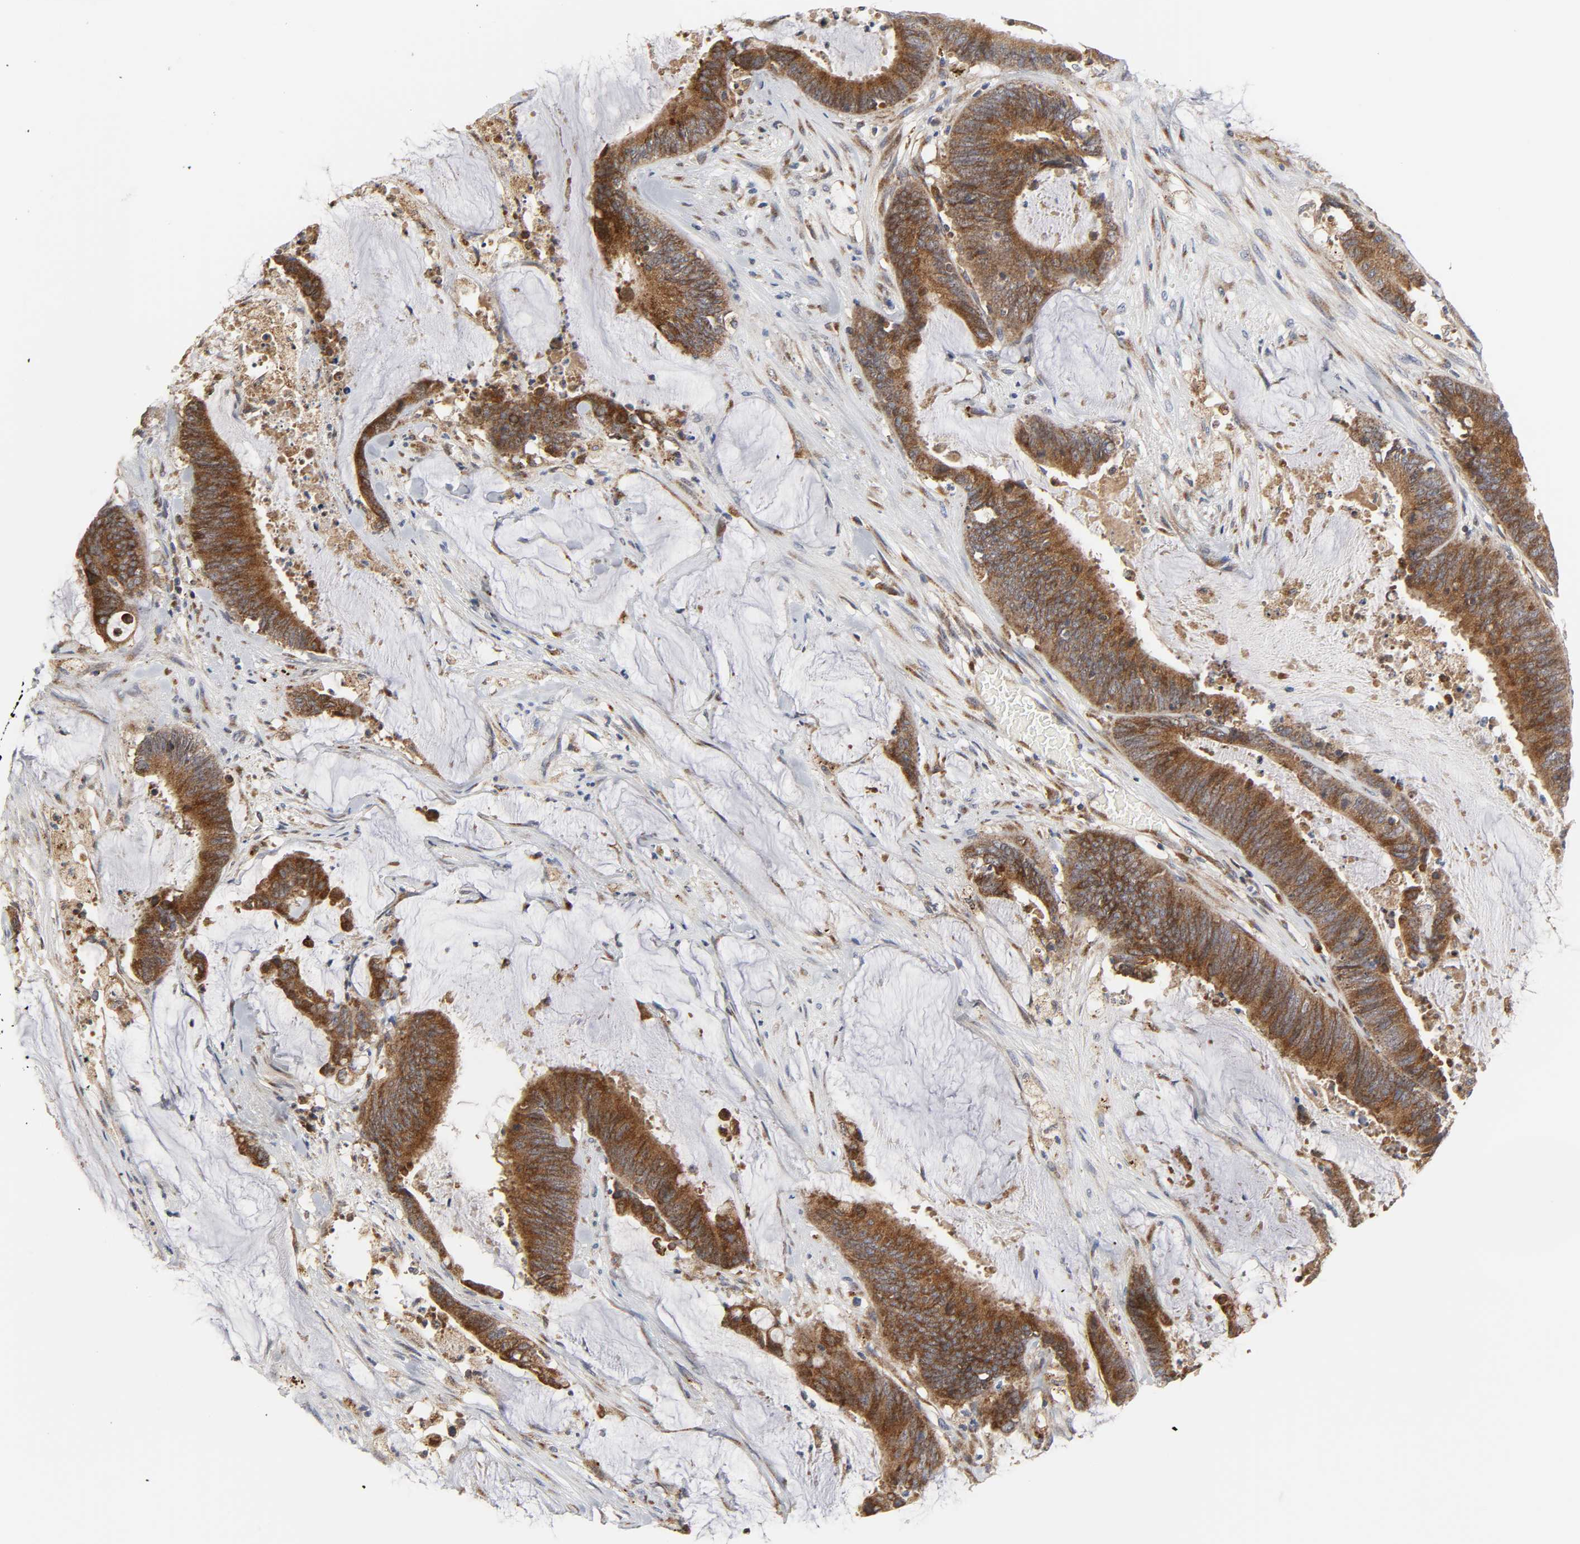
{"staining": {"intensity": "strong", "quantity": ">75%", "location": "cytoplasmic/membranous"}, "tissue": "colorectal cancer", "cell_type": "Tumor cells", "image_type": "cancer", "snomed": [{"axis": "morphology", "description": "Adenocarcinoma, NOS"}, {"axis": "topography", "description": "Rectum"}], "caption": "About >75% of tumor cells in human colorectal adenocarcinoma demonstrate strong cytoplasmic/membranous protein positivity as visualized by brown immunohistochemical staining.", "gene": "BAX", "patient": {"sex": "female", "age": 66}}